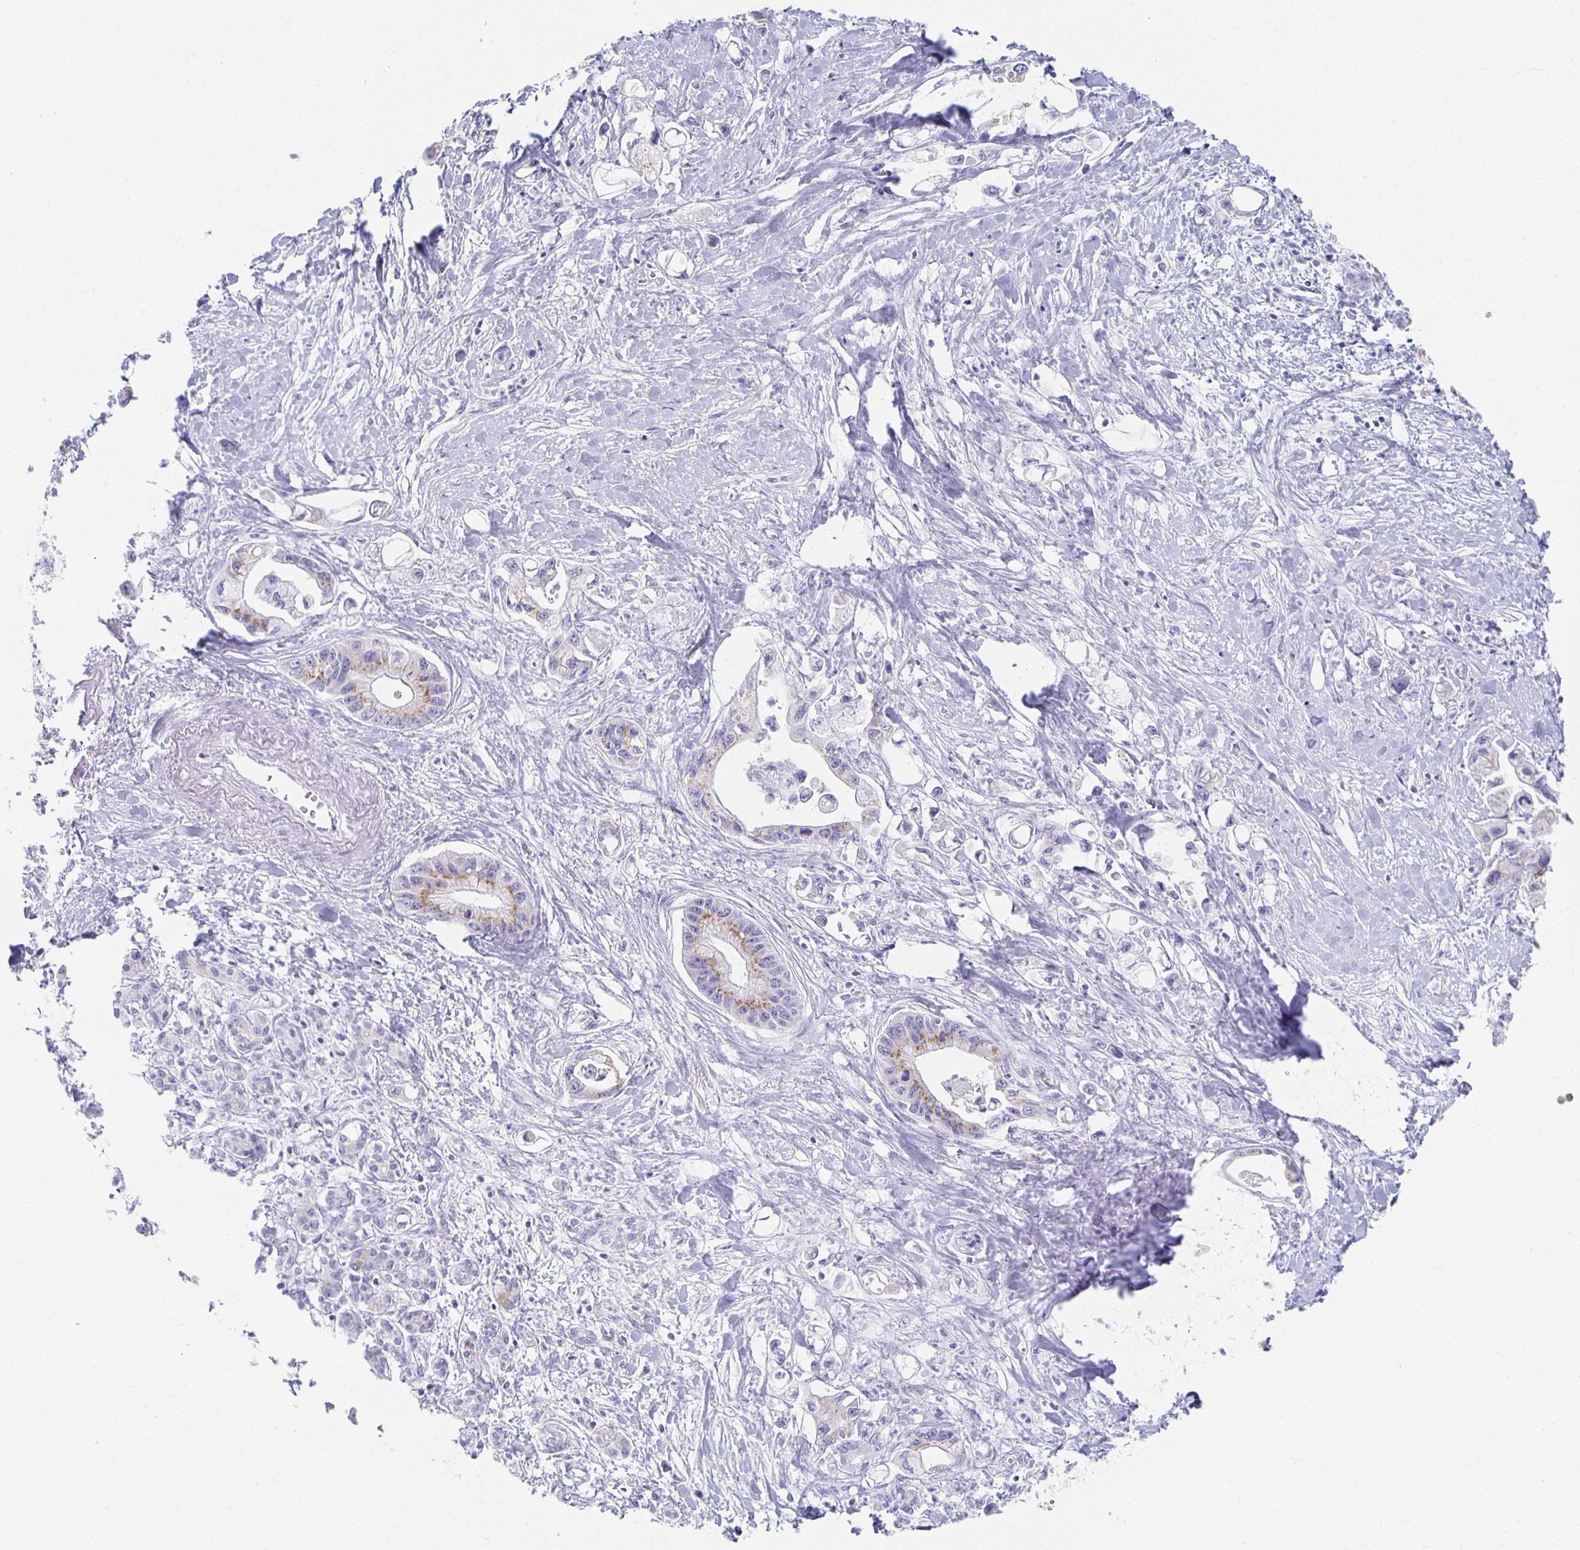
{"staining": {"intensity": "moderate", "quantity": "25%-75%", "location": "cytoplasmic/membranous"}, "tissue": "pancreatic cancer", "cell_type": "Tumor cells", "image_type": "cancer", "snomed": [{"axis": "morphology", "description": "Adenocarcinoma, NOS"}, {"axis": "topography", "description": "Pancreas"}], "caption": "Pancreatic adenocarcinoma tissue demonstrates moderate cytoplasmic/membranous expression in about 25%-75% of tumor cells Using DAB (brown) and hematoxylin (blue) stains, captured at high magnification using brightfield microscopy.", "gene": "TEX44", "patient": {"sex": "male", "age": 61}}